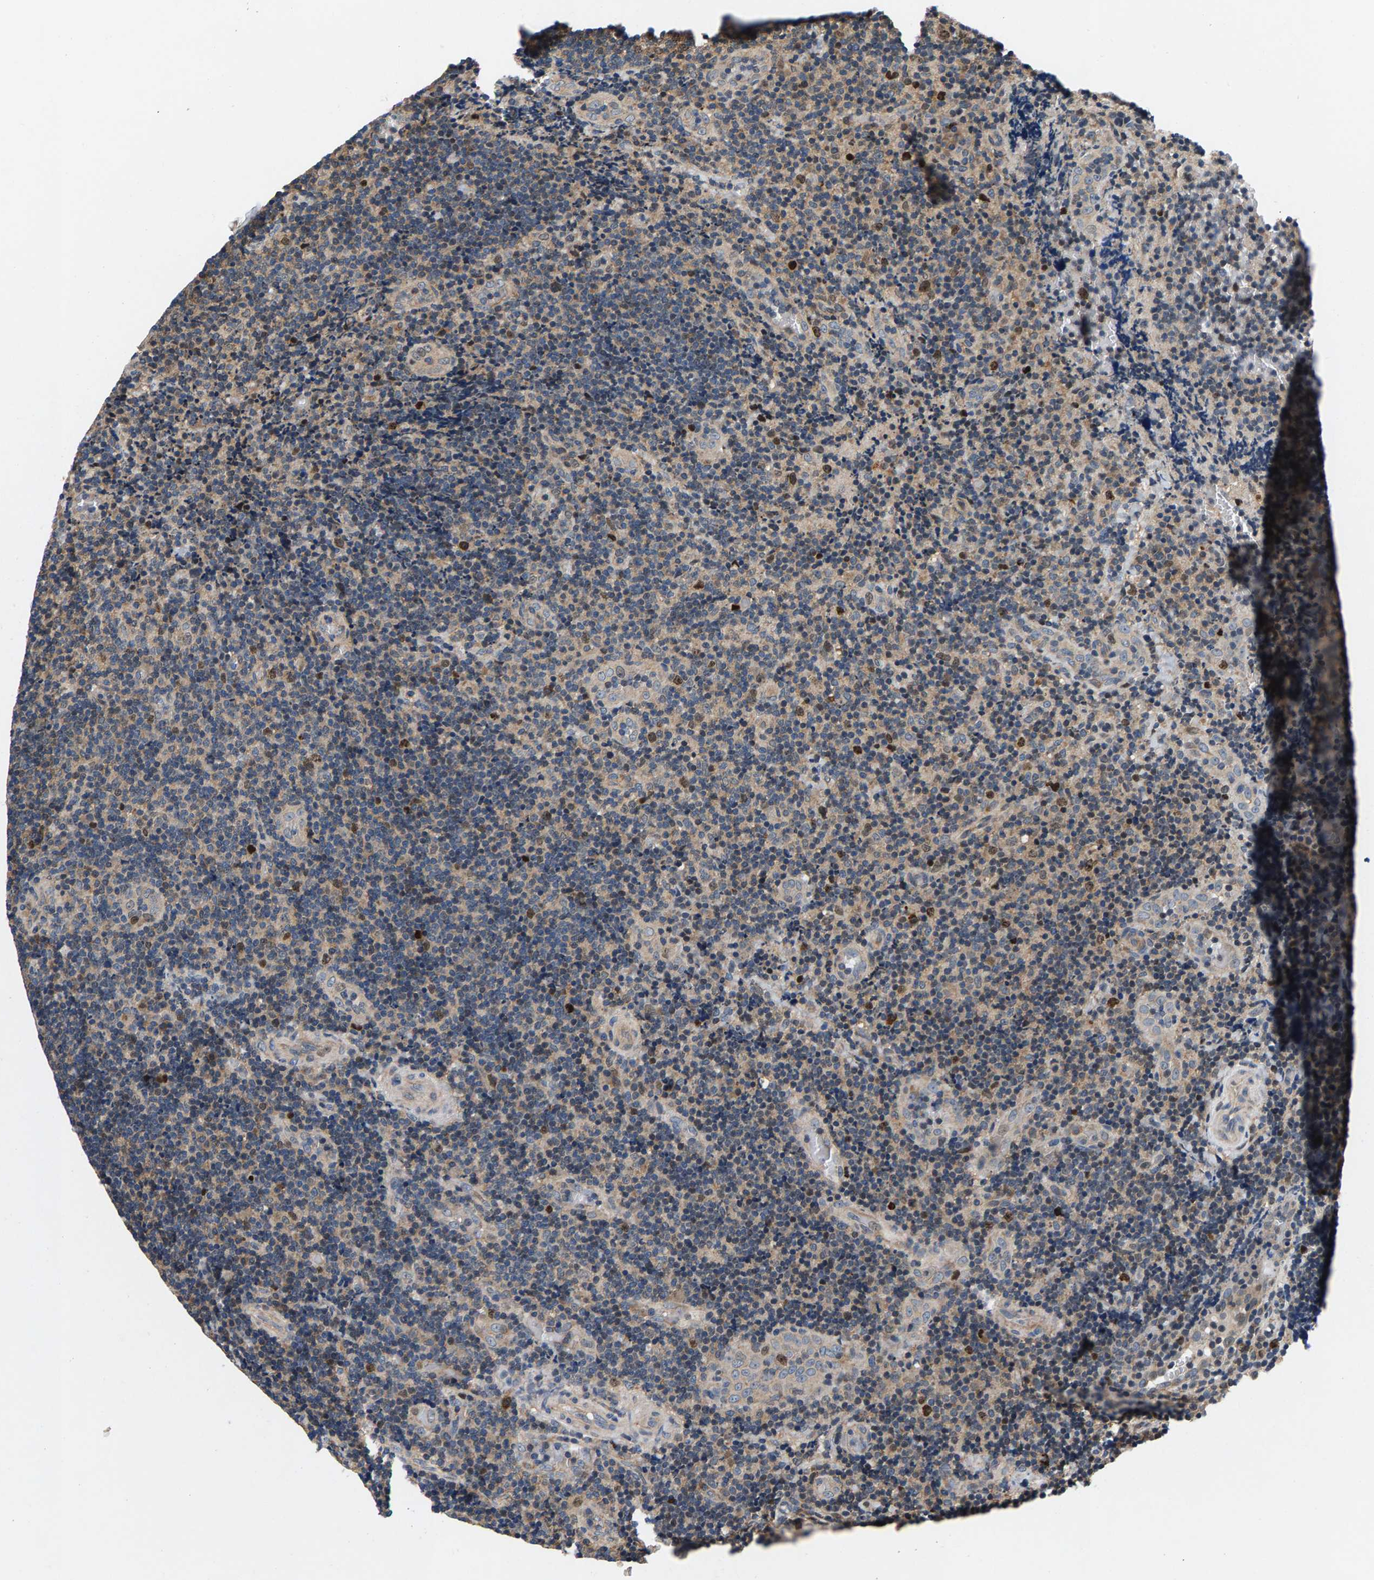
{"staining": {"intensity": "weak", "quantity": "<25%", "location": "cytoplasmic/membranous,nuclear"}, "tissue": "lymphoma", "cell_type": "Tumor cells", "image_type": "cancer", "snomed": [{"axis": "morphology", "description": "Malignant lymphoma, non-Hodgkin's type, High grade"}, {"axis": "topography", "description": "Tonsil"}], "caption": "Tumor cells are negative for brown protein staining in high-grade malignant lymphoma, non-Hodgkin's type. (DAB (3,3'-diaminobenzidine) immunohistochemistry visualized using brightfield microscopy, high magnification).", "gene": "FAM78A", "patient": {"sex": "female", "age": 36}}